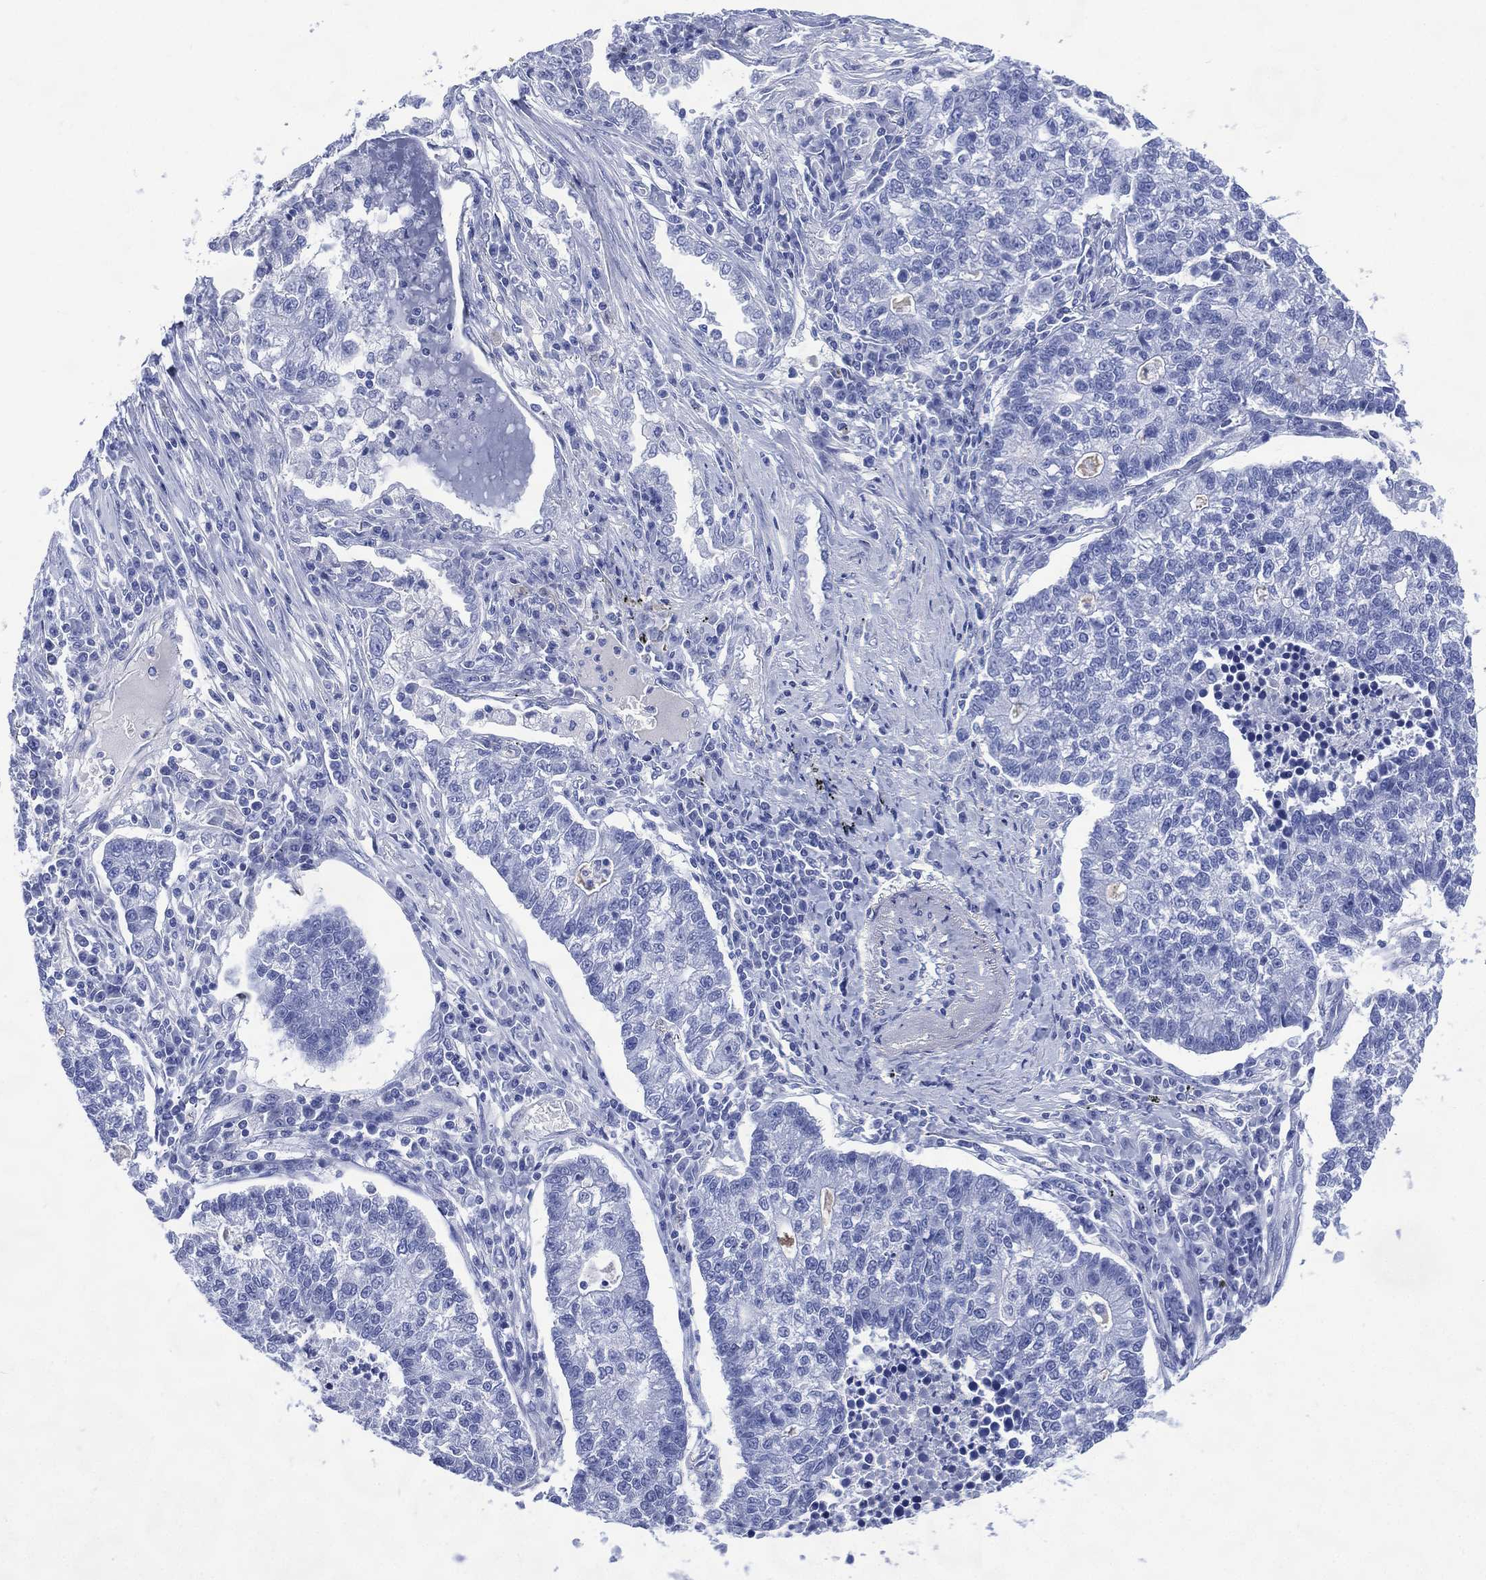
{"staining": {"intensity": "negative", "quantity": "none", "location": "none"}, "tissue": "lung cancer", "cell_type": "Tumor cells", "image_type": "cancer", "snomed": [{"axis": "morphology", "description": "Adenocarcinoma, NOS"}, {"axis": "topography", "description": "Lung"}], "caption": "Immunohistochemical staining of lung adenocarcinoma demonstrates no significant expression in tumor cells.", "gene": "SHCBP1L", "patient": {"sex": "male", "age": 57}}